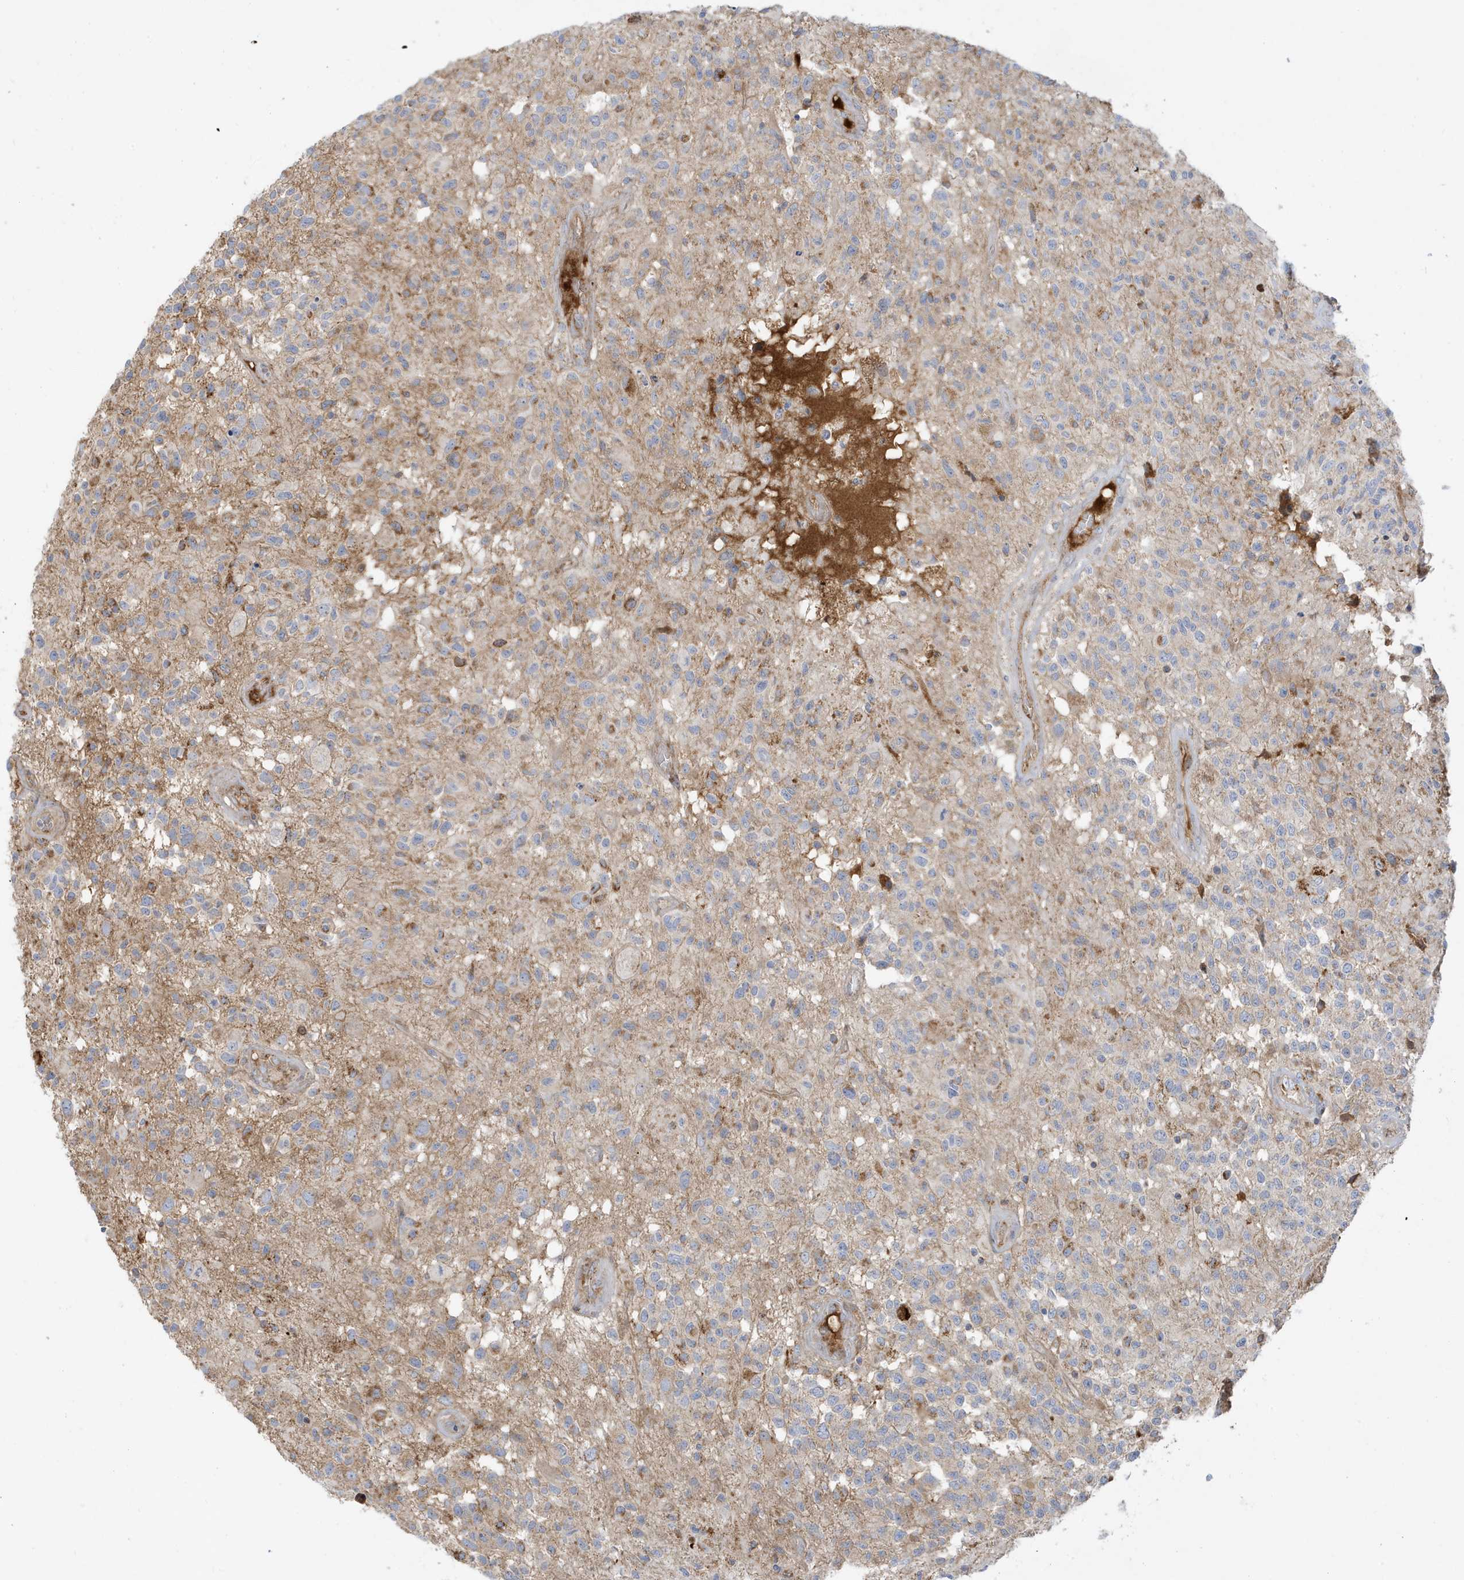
{"staining": {"intensity": "moderate", "quantity": "<25%", "location": "cytoplasmic/membranous"}, "tissue": "glioma", "cell_type": "Tumor cells", "image_type": "cancer", "snomed": [{"axis": "morphology", "description": "Glioma, malignant, High grade"}, {"axis": "morphology", "description": "Glioblastoma, NOS"}, {"axis": "topography", "description": "Brain"}], "caption": "Glioblastoma was stained to show a protein in brown. There is low levels of moderate cytoplasmic/membranous positivity in approximately <25% of tumor cells. Using DAB (3,3'-diaminobenzidine) (brown) and hematoxylin (blue) stains, captured at high magnification using brightfield microscopy.", "gene": "IFT57", "patient": {"sex": "male", "age": 60}}